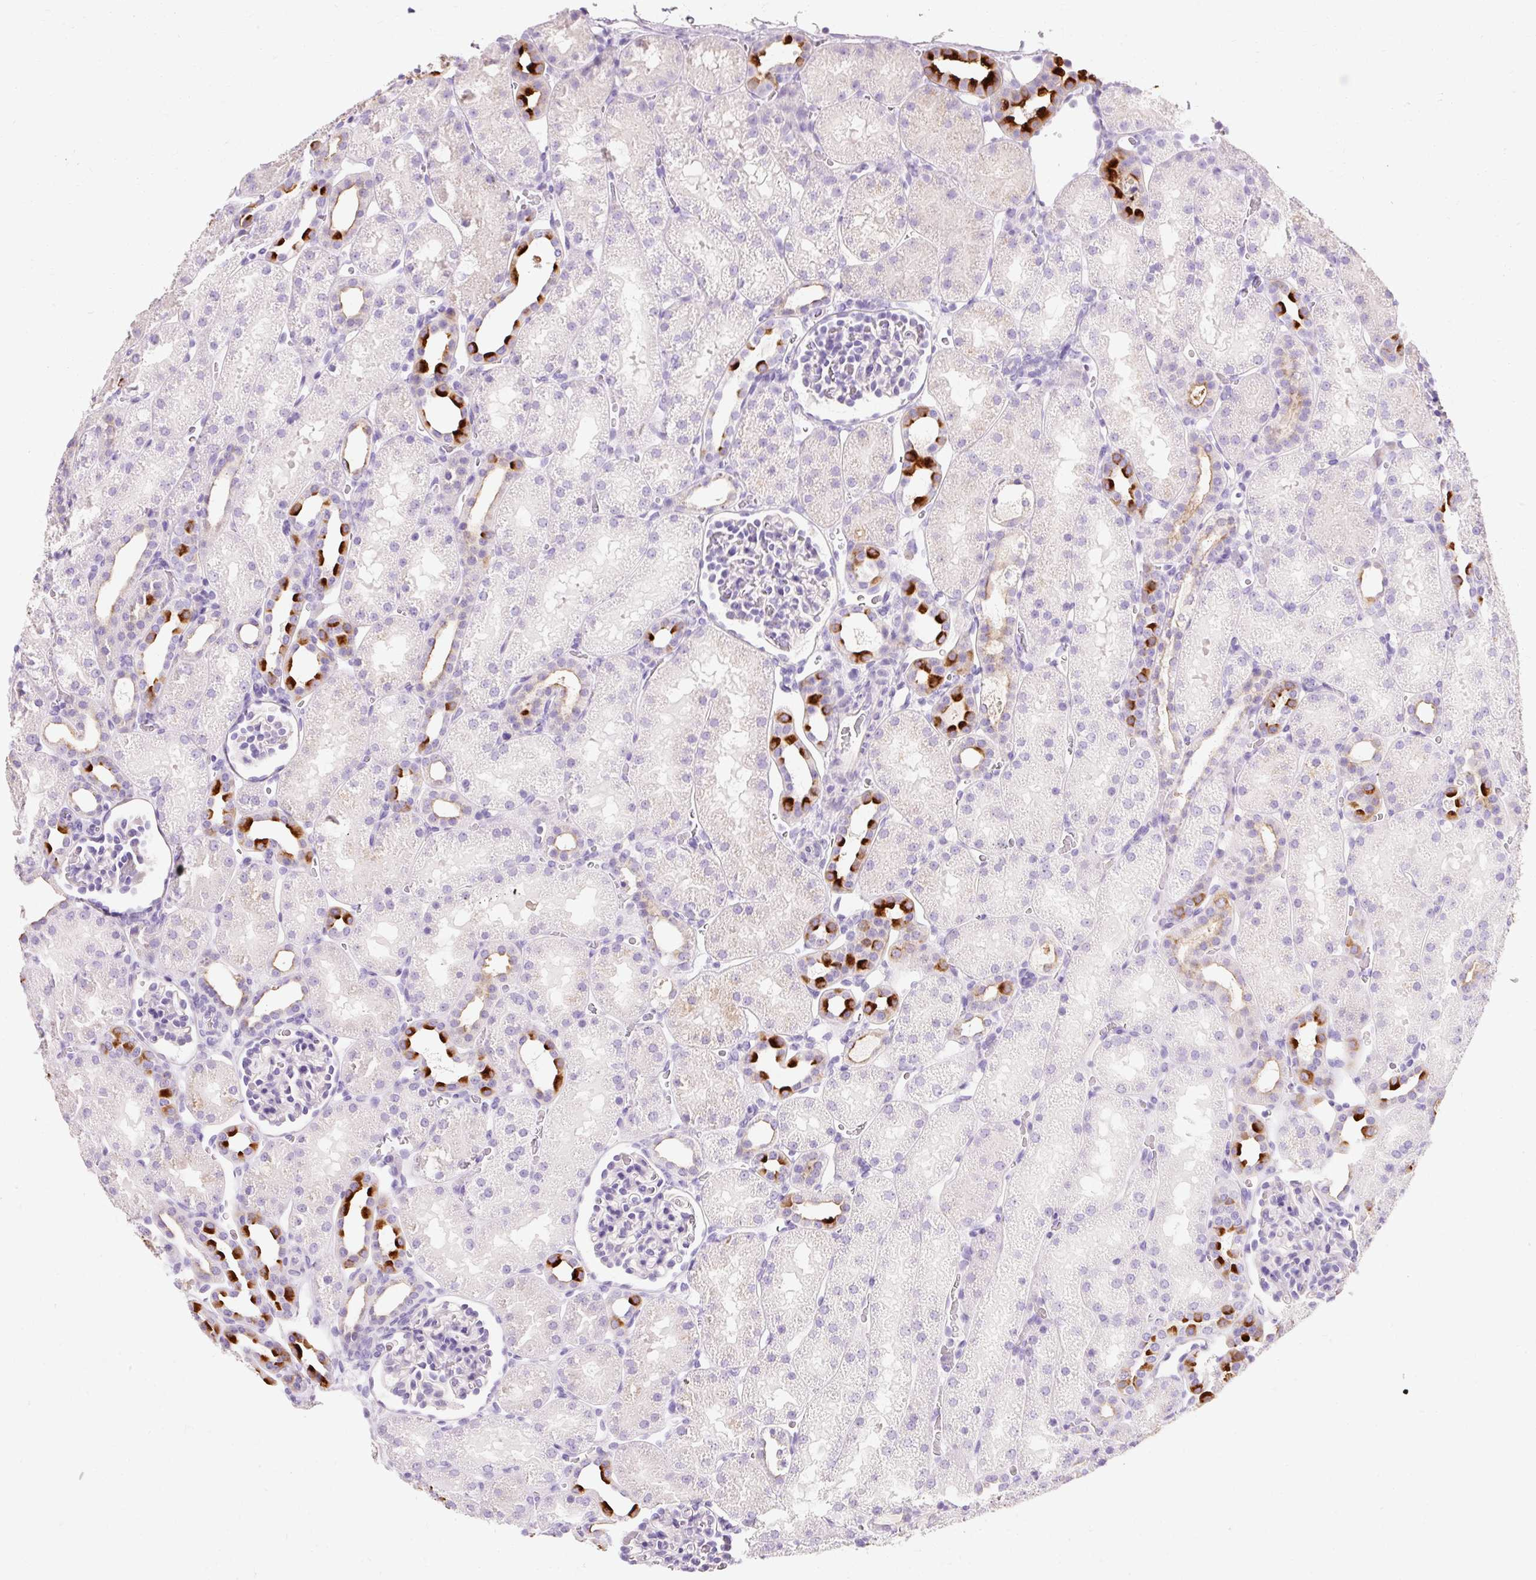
{"staining": {"intensity": "negative", "quantity": "none", "location": "none"}, "tissue": "kidney", "cell_type": "Cells in glomeruli", "image_type": "normal", "snomed": [{"axis": "morphology", "description": "Normal tissue, NOS"}, {"axis": "topography", "description": "Kidney"}], "caption": "Immunohistochemistry (IHC) photomicrograph of normal kidney: kidney stained with DAB demonstrates no significant protein positivity in cells in glomeruli. The staining was performed using DAB (3,3'-diaminobenzidine) to visualize the protein expression in brown, while the nuclei were stained in blue with hematoxylin (Magnification: 20x).", "gene": "TMEM213", "patient": {"sex": "male", "age": 2}}